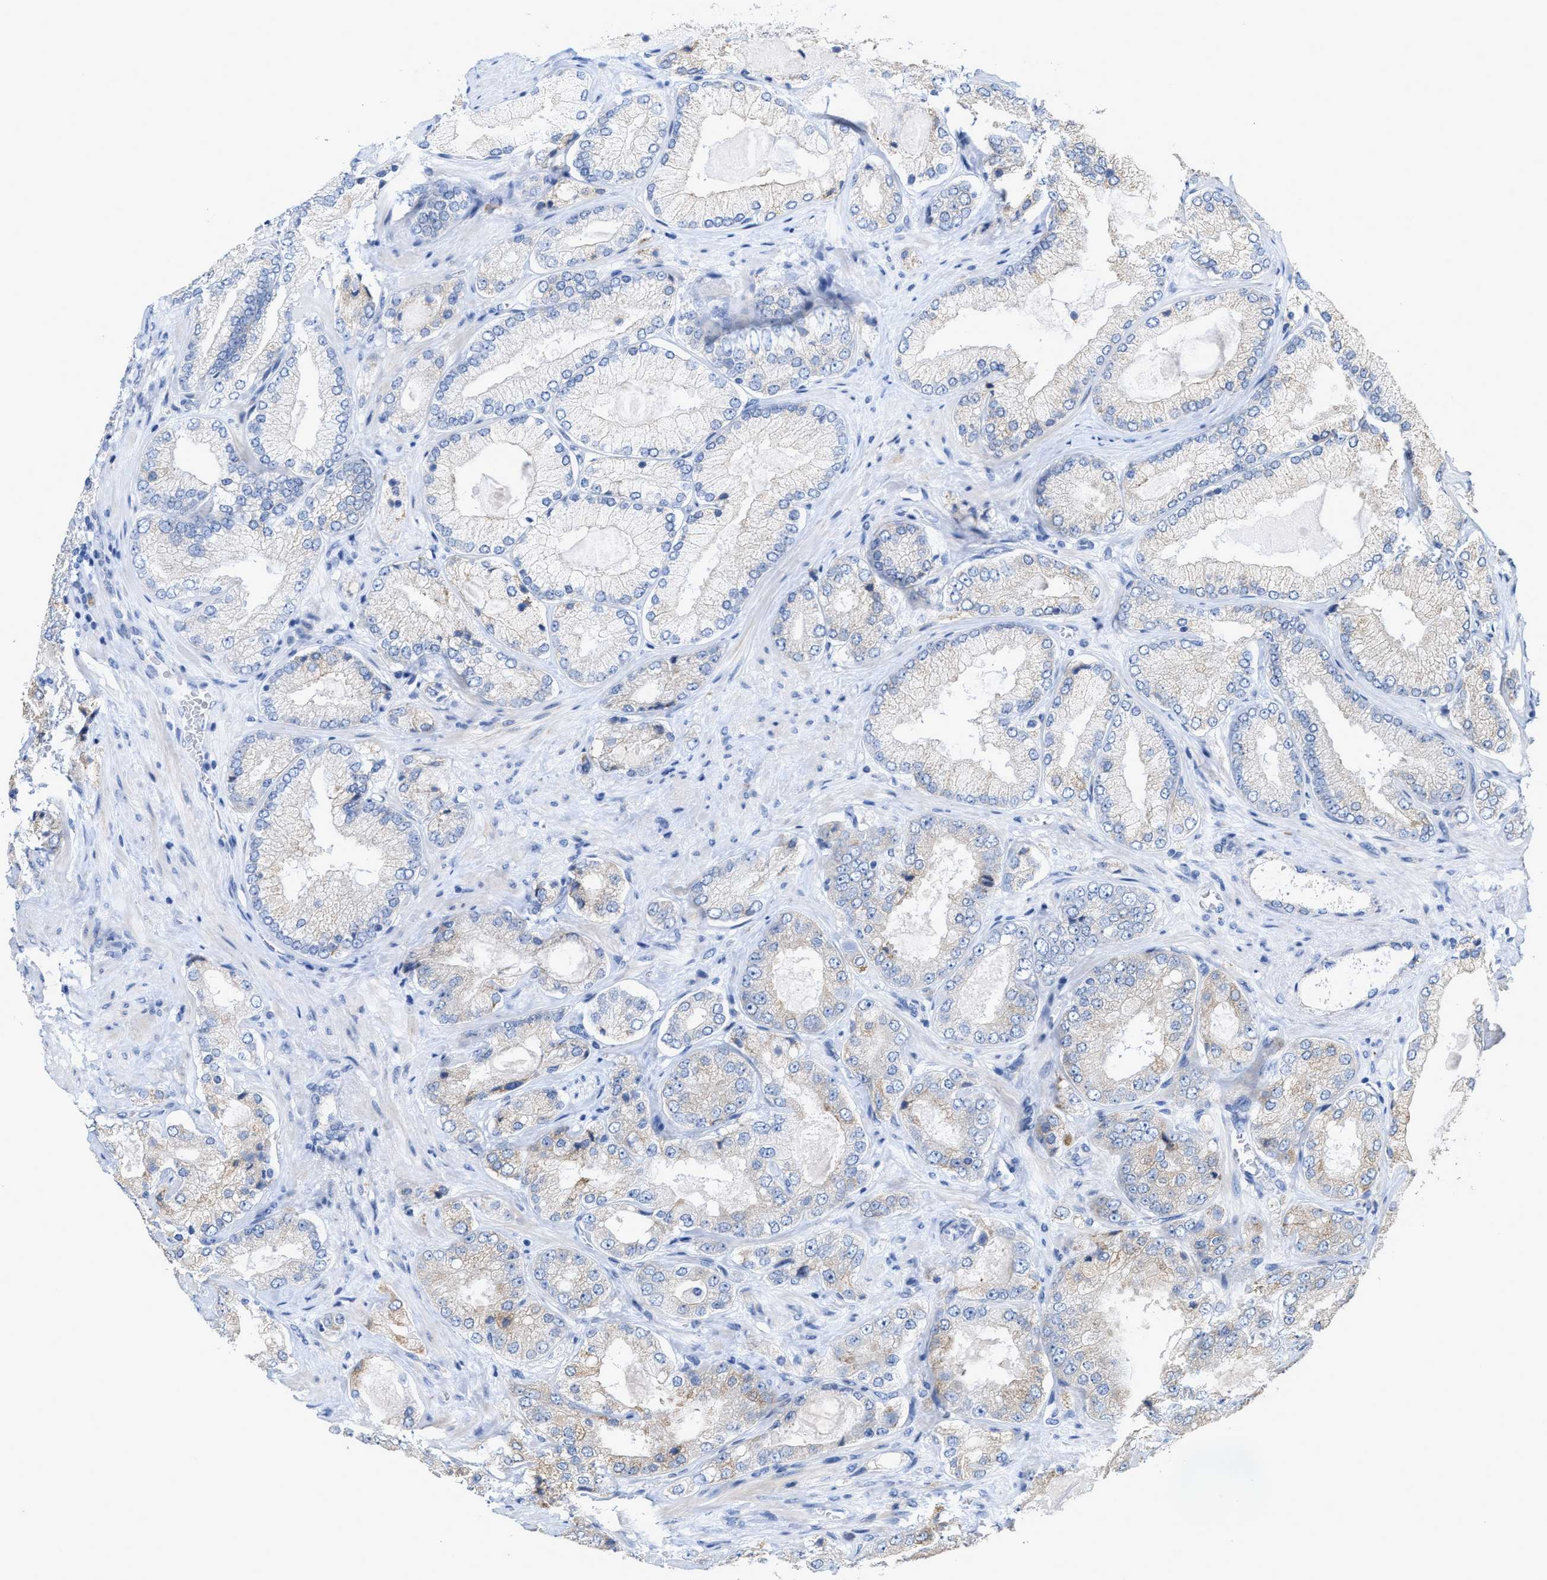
{"staining": {"intensity": "negative", "quantity": "none", "location": "none"}, "tissue": "prostate cancer", "cell_type": "Tumor cells", "image_type": "cancer", "snomed": [{"axis": "morphology", "description": "Adenocarcinoma, Low grade"}, {"axis": "topography", "description": "Prostate"}], "caption": "Photomicrograph shows no significant protein expression in tumor cells of prostate cancer.", "gene": "RYR2", "patient": {"sex": "male", "age": 65}}